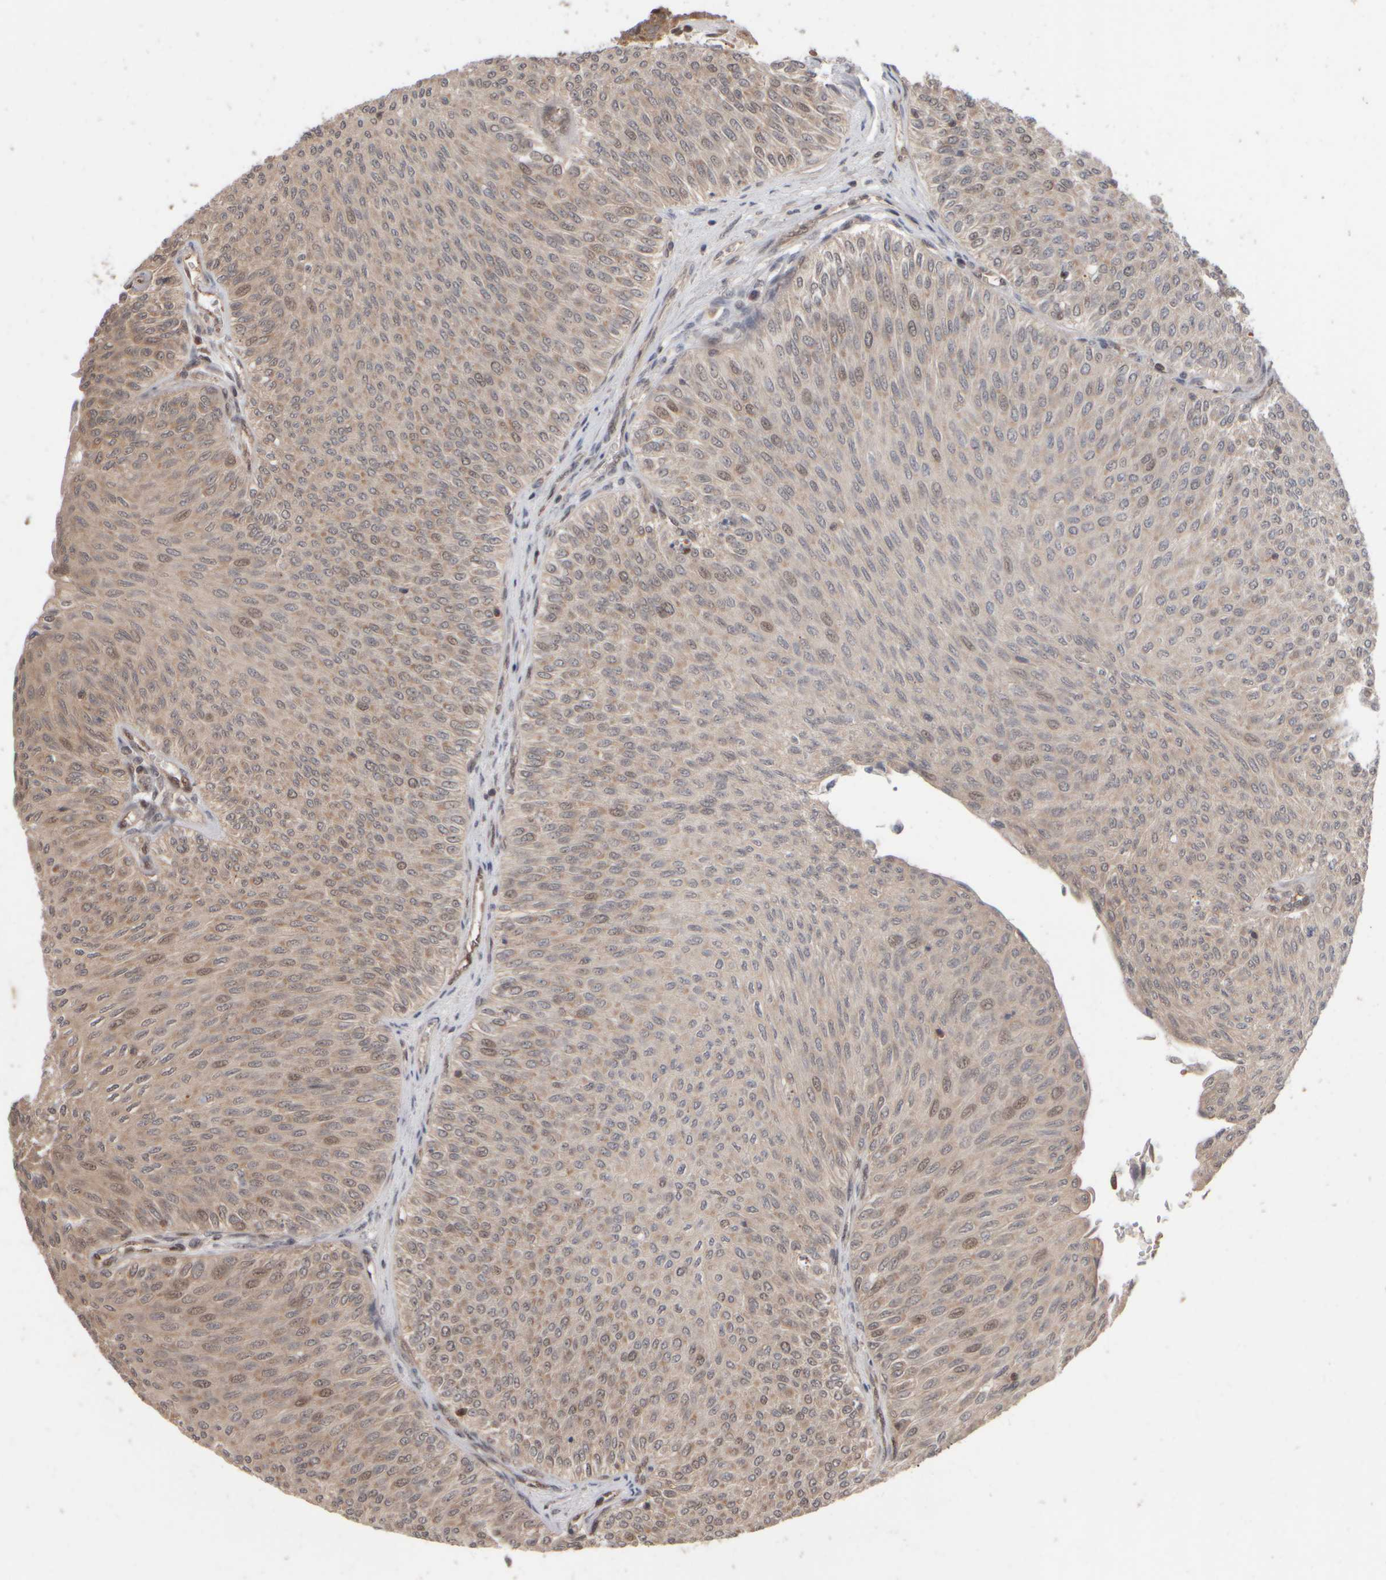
{"staining": {"intensity": "weak", "quantity": ">75%", "location": "cytoplasmic/membranous,nuclear"}, "tissue": "urothelial cancer", "cell_type": "Tumor cells", "image_type": "cancer", "snomed": [{"axis": "morphology", "description": "Urothelial carcinoma, Low grade"}, {"axis": "topography", "description": "Urinary bladder"}], "caption": "Human urothelial cancer stained with a protein marker displays weak staining in tumor cells.", "gene": "ABHD11", "patient": {"sex": "male", "age": 78}}